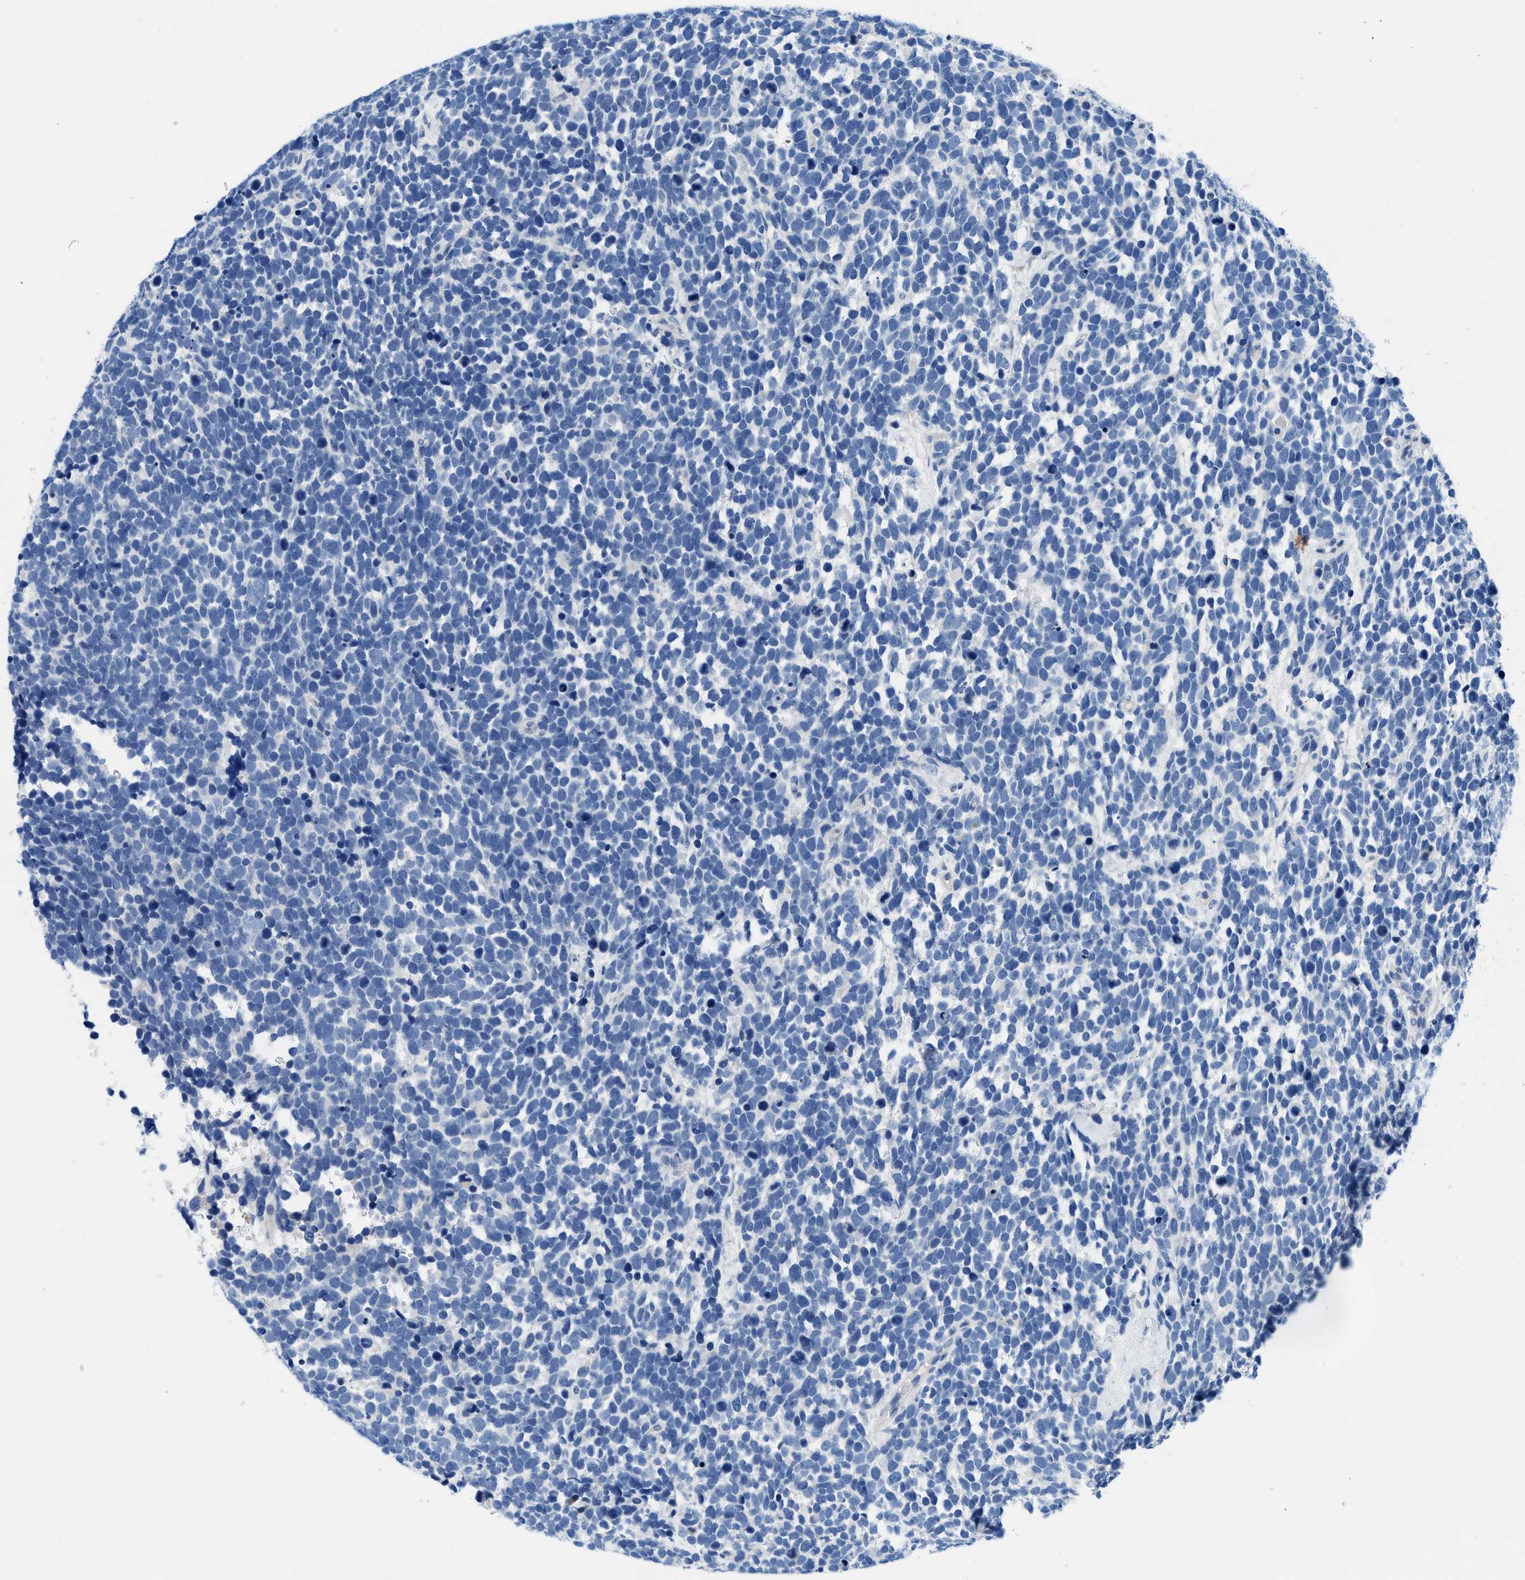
{"staining": {"intensity": "negative", "quantity": "none", "location": "none"}, "tissue": "urothelial cancer", "cell_type": "Tumor cells", "image_type": "cancer", "snomed": [{"axis": "morphology", "description": "Urothelial carcinoma, High grade"}, {"axis": "topography", "description": "Urinary bladder"}], "caption": "A high-resolution histopathology image shows immunohistochemistry (IHC) staining of urothelial cancer, which demonstrates no significant staining in tumor cells.", "gene": "FADS6", "patient": {"sex": "female", "age": 82}}